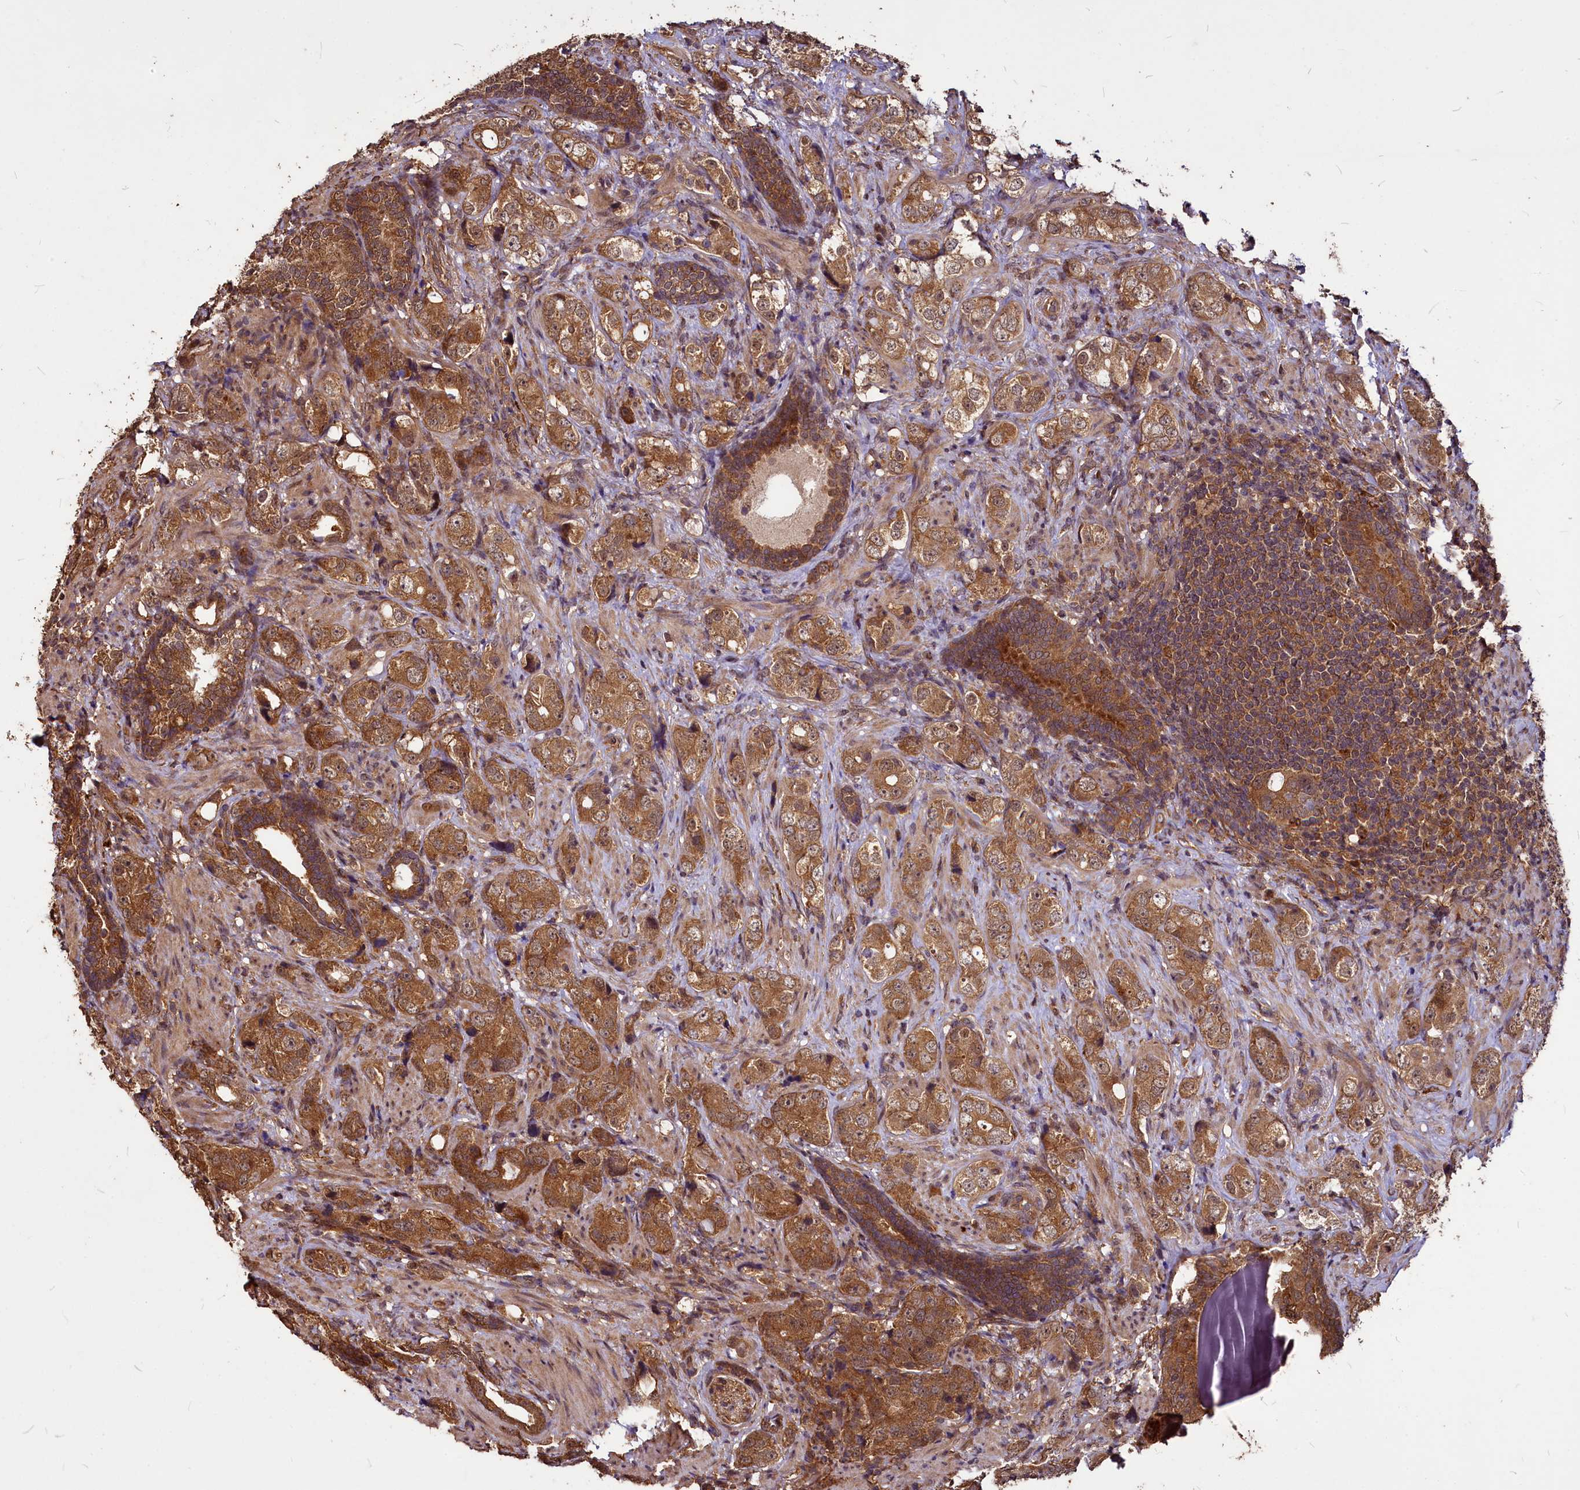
{"staining": {"intensity": "moderate", "quantity": ">75%", "location": "cytoplasmic/membranous"}, "tissue": "prostate cancer", "cell_type": "Tumor cells", "image_type": "cancer", "snomed": [{"axis": "morphology", "description": "Adenocarcinoma, High grade"}, {"axis": "topography", "description": "Prostate"}], "caption": "There is medium levels of moderate cytoplasmic/membranous expression in tumor cells of high-grade adenocarcinoma (prostate), as demonstrated by immunohistochemical staining (brown color).", "gene": "VPS51", "patient": {"sex": "male", "age": 63}}